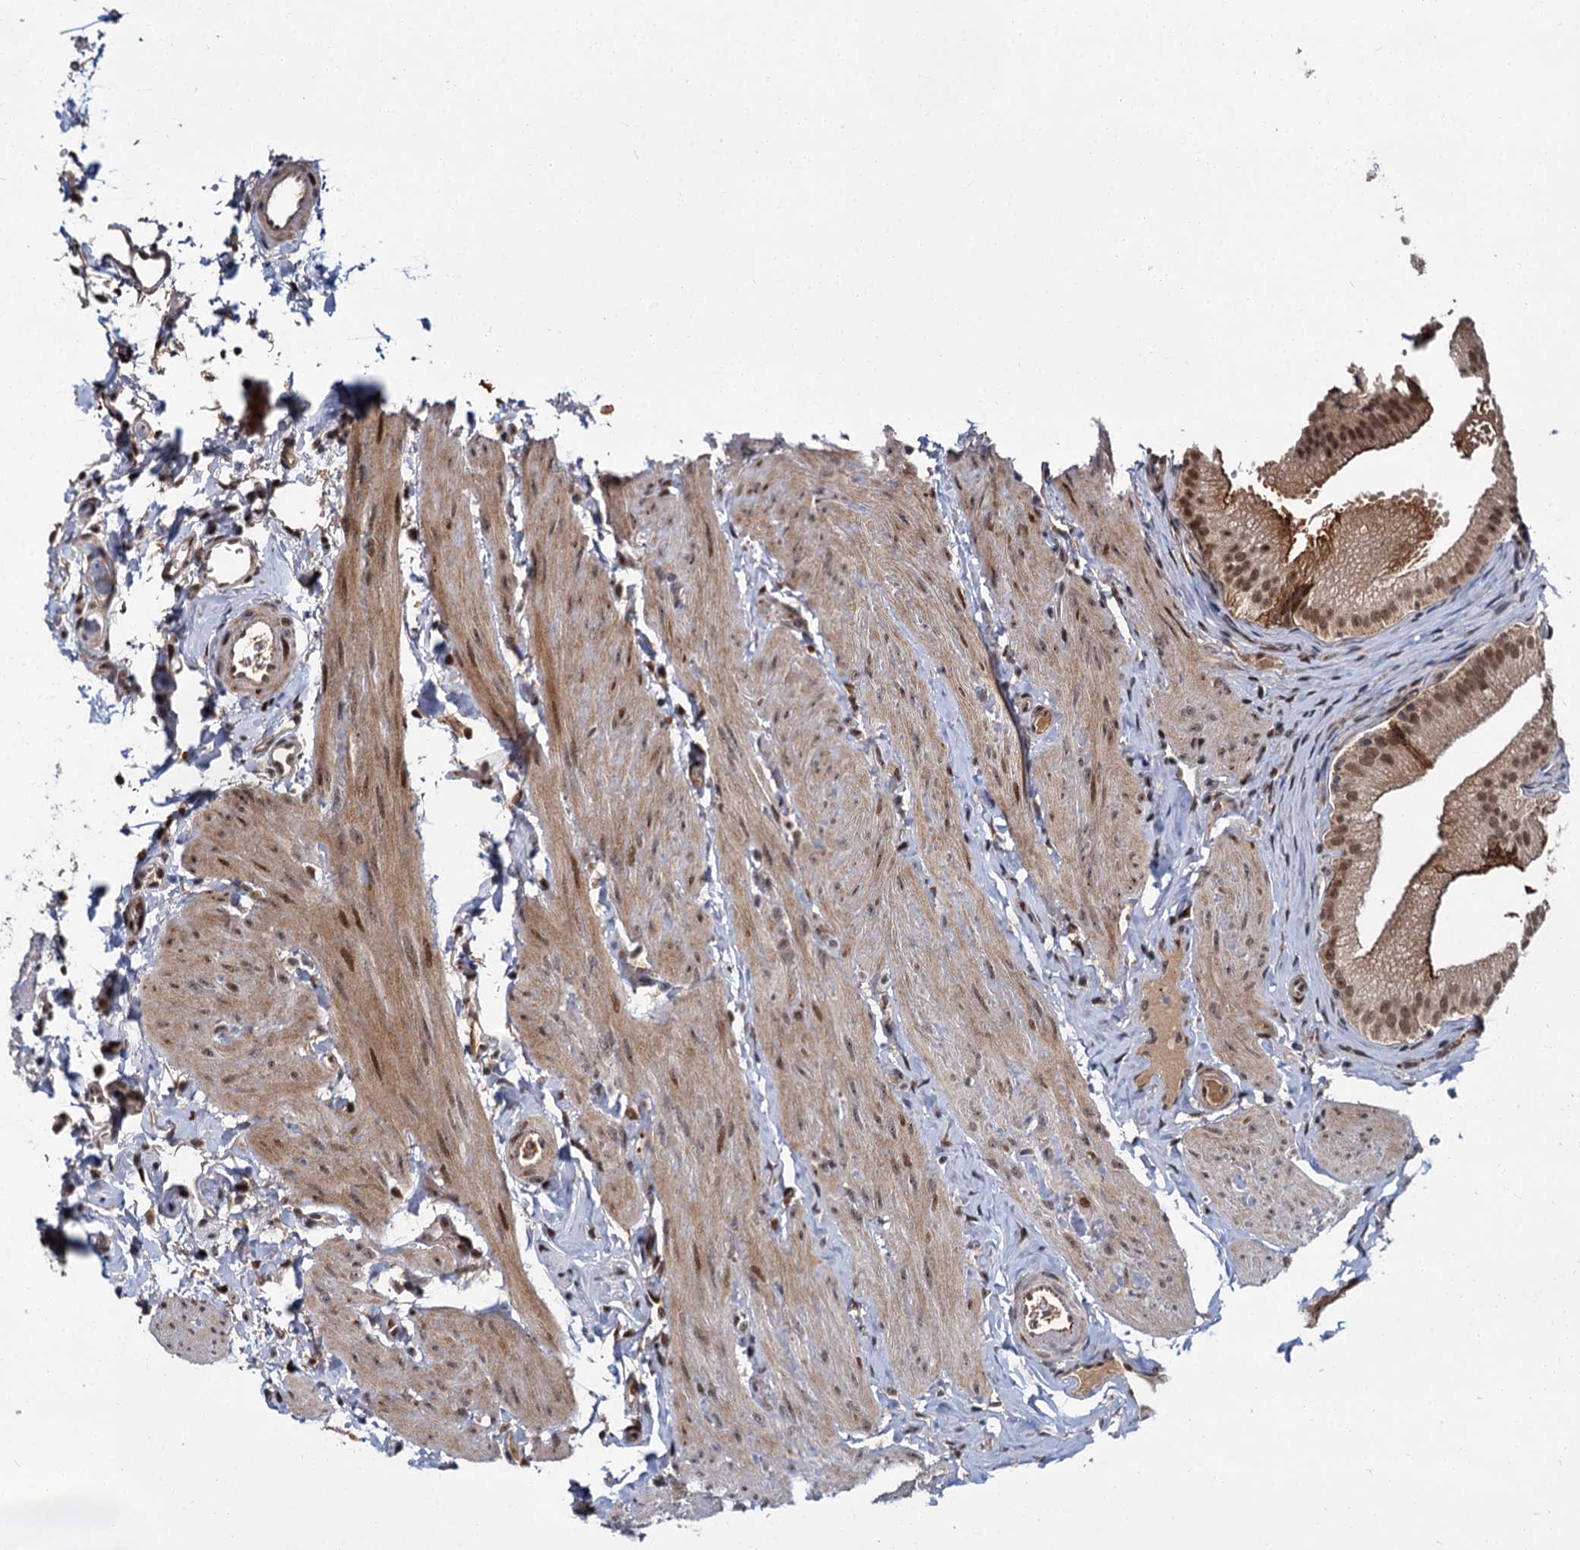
{"staining": {"intensity": "moderate", "quantity": ">75%", "location": "cytoplasmic/membranous,nuclear"}, "tissue": "gallbladder", "cell_type": "Glandular cells", "image_type": "normal", "snomed": [{"axis": "morphology", "description": "Normal tissue, NOS"}, {"axis": "topography", "description": "Gallbladder"}], "caption": "The photomicrograph displays immunohistochemical staining of unremarkable gallbladder. There is moderate cytoplasmic/membranous,nuclear expression is appreciated in about >75% of glandular cells. (Brightfield microscopy of DAB IHC at high magnification).", "gene": "MBD6", "patient": {"sex": "female", "age": 30}}